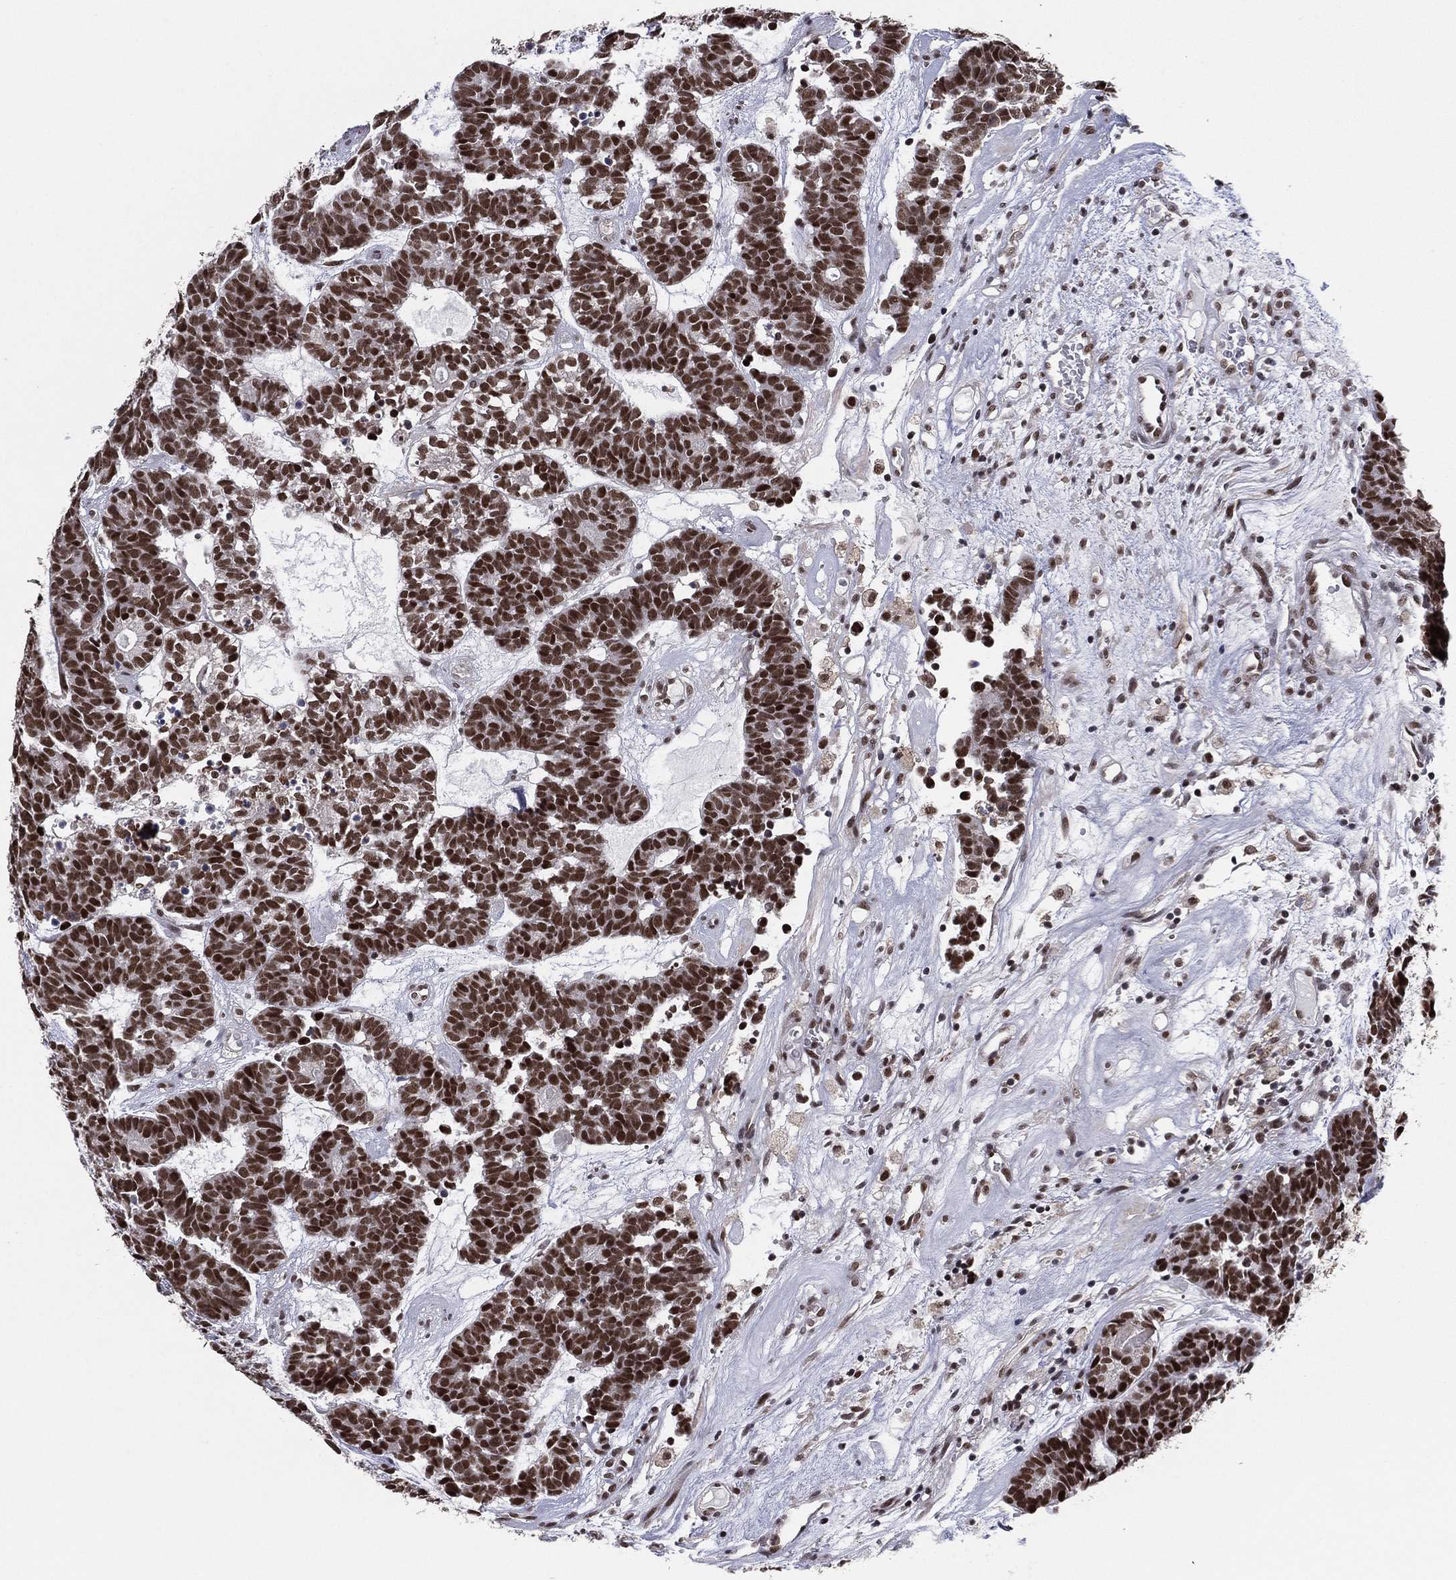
{"staining": {"intensity": "strong", "quantity": ">75%", "location": "nuclear"}, "tissue": "head and neck cancer", "cell_type": "Tumor cells", "image_type": "cancer", "snomed": [{"axis": "morphology", "description": "Adenocarcinoma, NOS"}, {"axis": "topography", "description": "Head-Neck"}], "caption": "DAB immunohistochemical staining of head and neck cancer displays strong nuclear protein expression in about >75% of tumor cells.", "gene": "GPALPP1", "patient": {"sex": "female", "age": 81}}